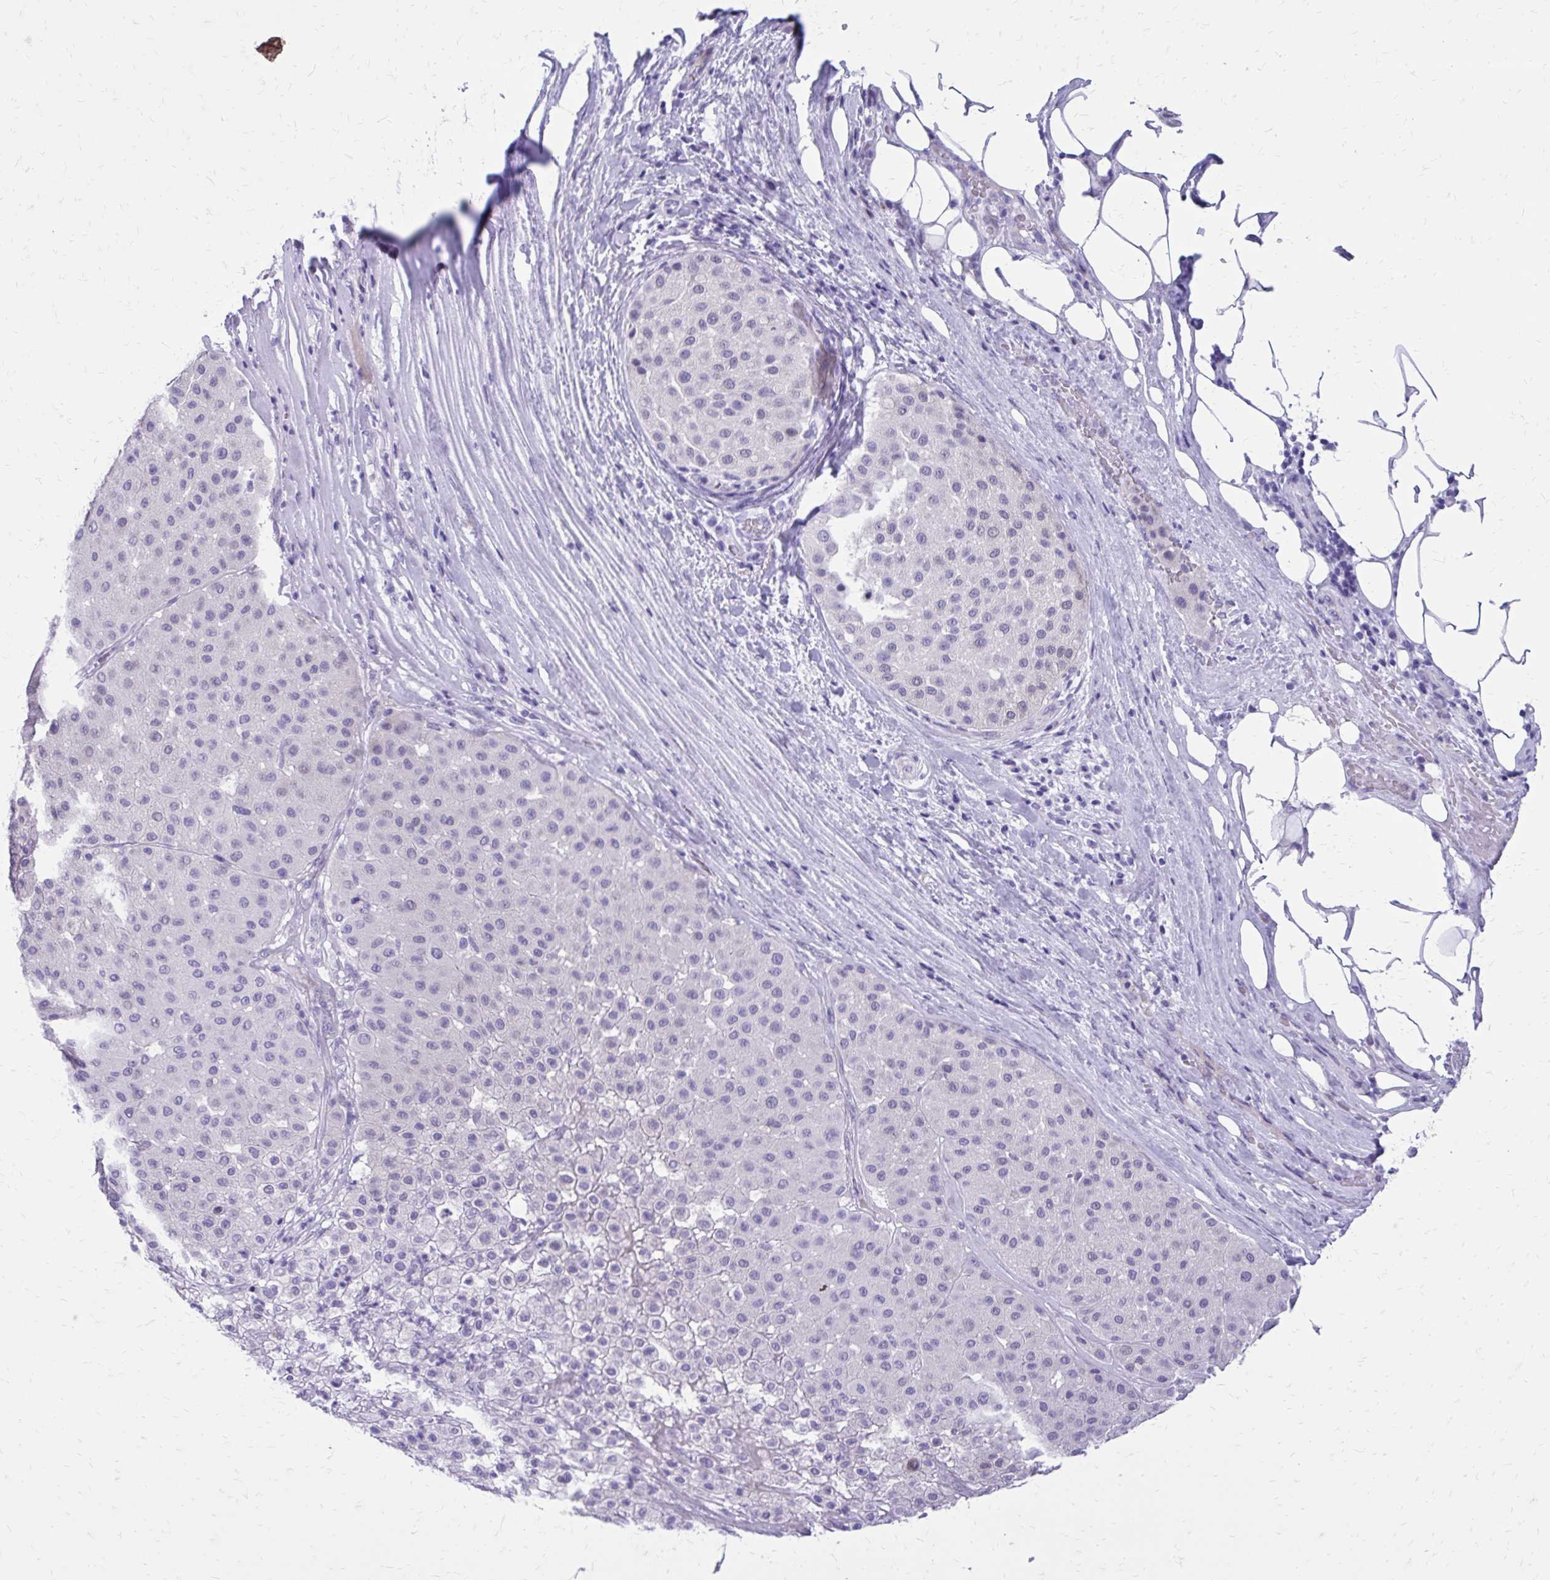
{"staining": {"intensity": "negative", "quantity": "none", "location": "none"}, "tissue": "melanoma", "cell_type": "Tumor cells", "image_type": "cancer", "snomed": [{"axis": "morphology", "description": "Malignant melanoma, Metastatic site"}, {"axis": "topography", "description": "Smooth muscle"}], "caption": "Human malignant melanoma (metastatic site) stained for a protein using IHC exhibits no positivity in tumor cells.", "gene": "LCN15", "patient": {"sex": "male", "age": 41}}